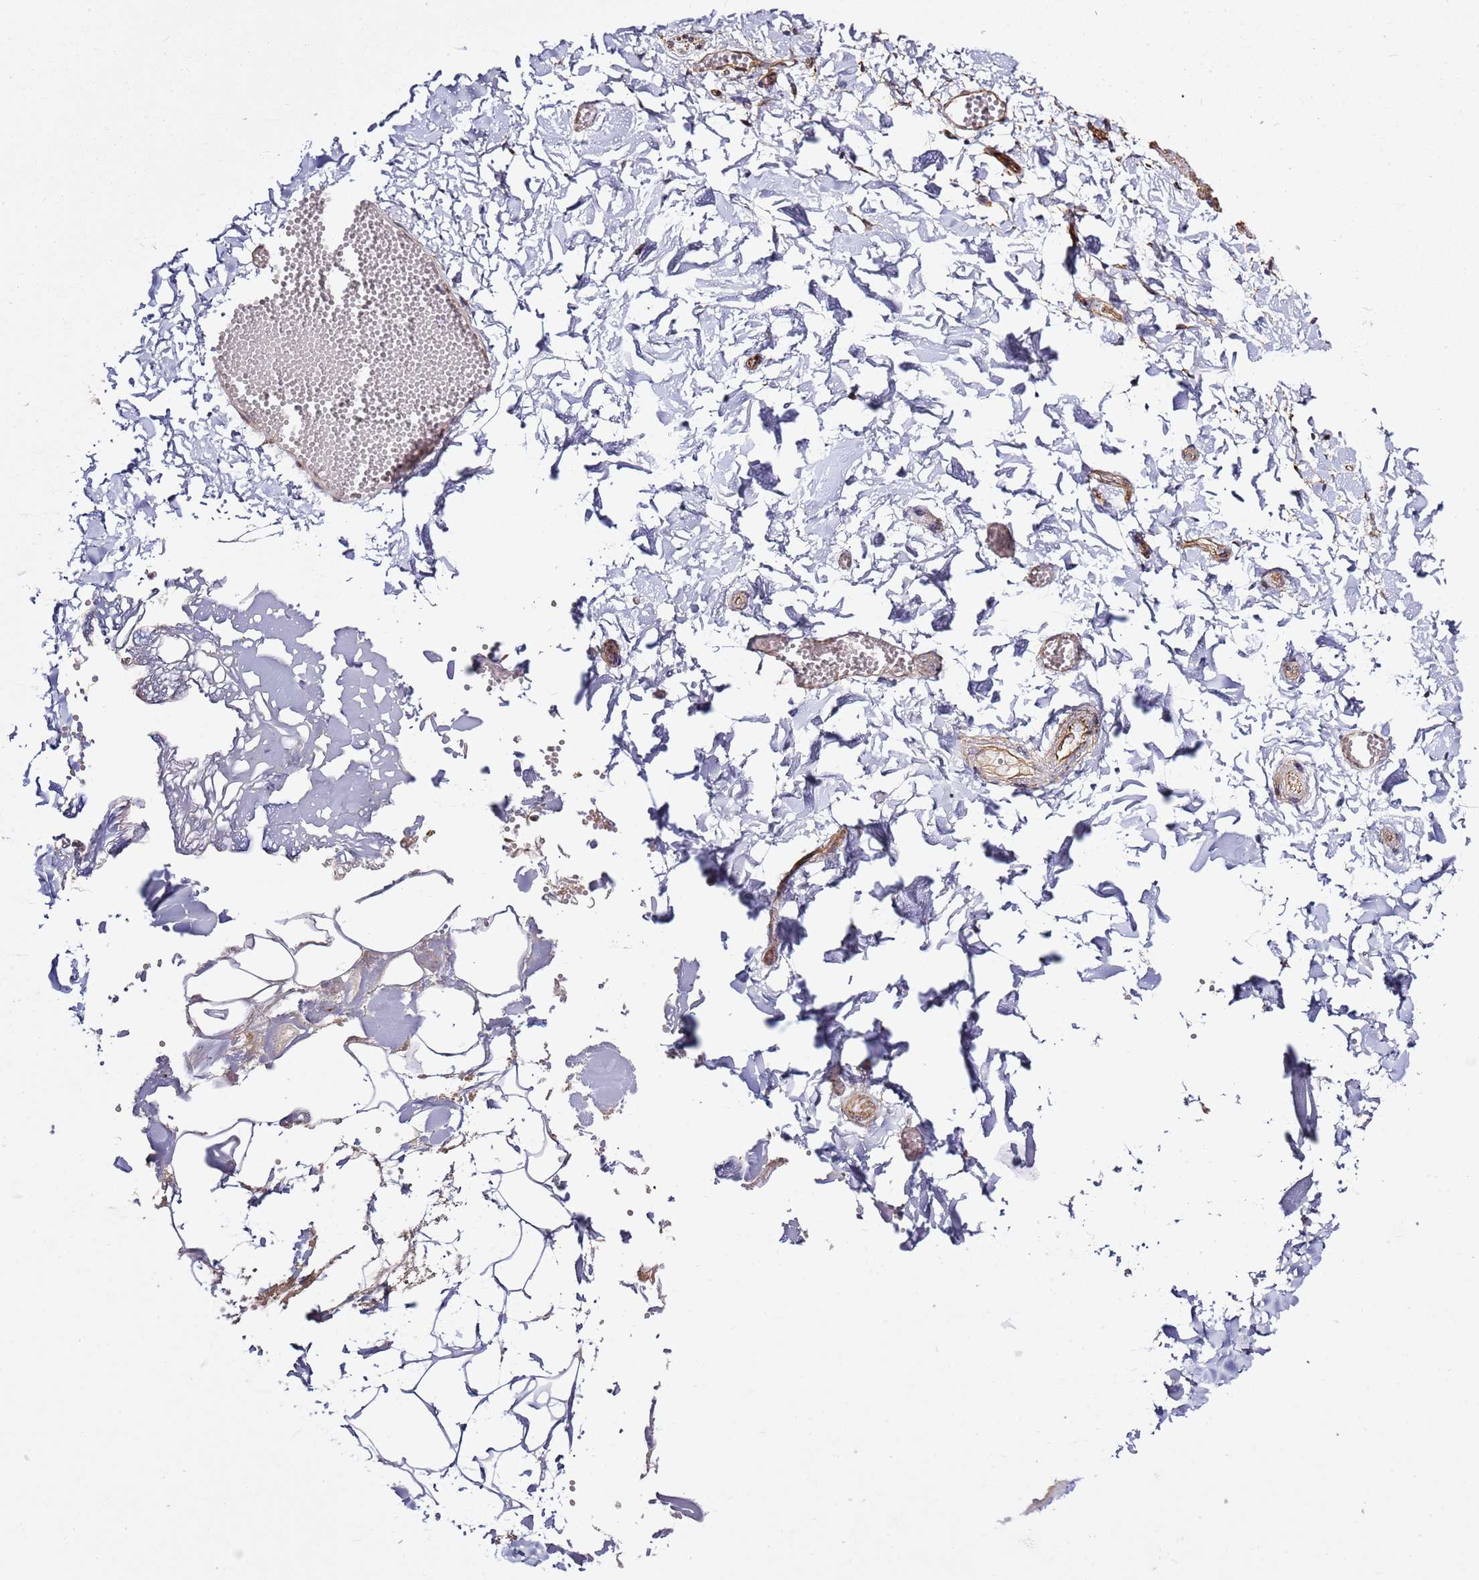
{"staining": {"intensity": "negative", "quantity": "none", "location": "none"}, "tissue": "adipose tissue", "cell_type": "Adipocytes", "image_type": "normal", "snomed": [{"axis": "morphology", "description": "Normal tissue, NOS"}, {"axis": "topography", "description": "Gallbladder"}, {"axis": "topography", "description": "Peripheral nerve tissue"}], "caption": "Immunohistochemistry image of normal adipose tissue: adipose tissue stained with DAB exhibits no significant protein staining in adipocytes. (DAB IHC, high magnification).", "gene": "GNL1", "patient": {"sex": "male", "age": 38}}